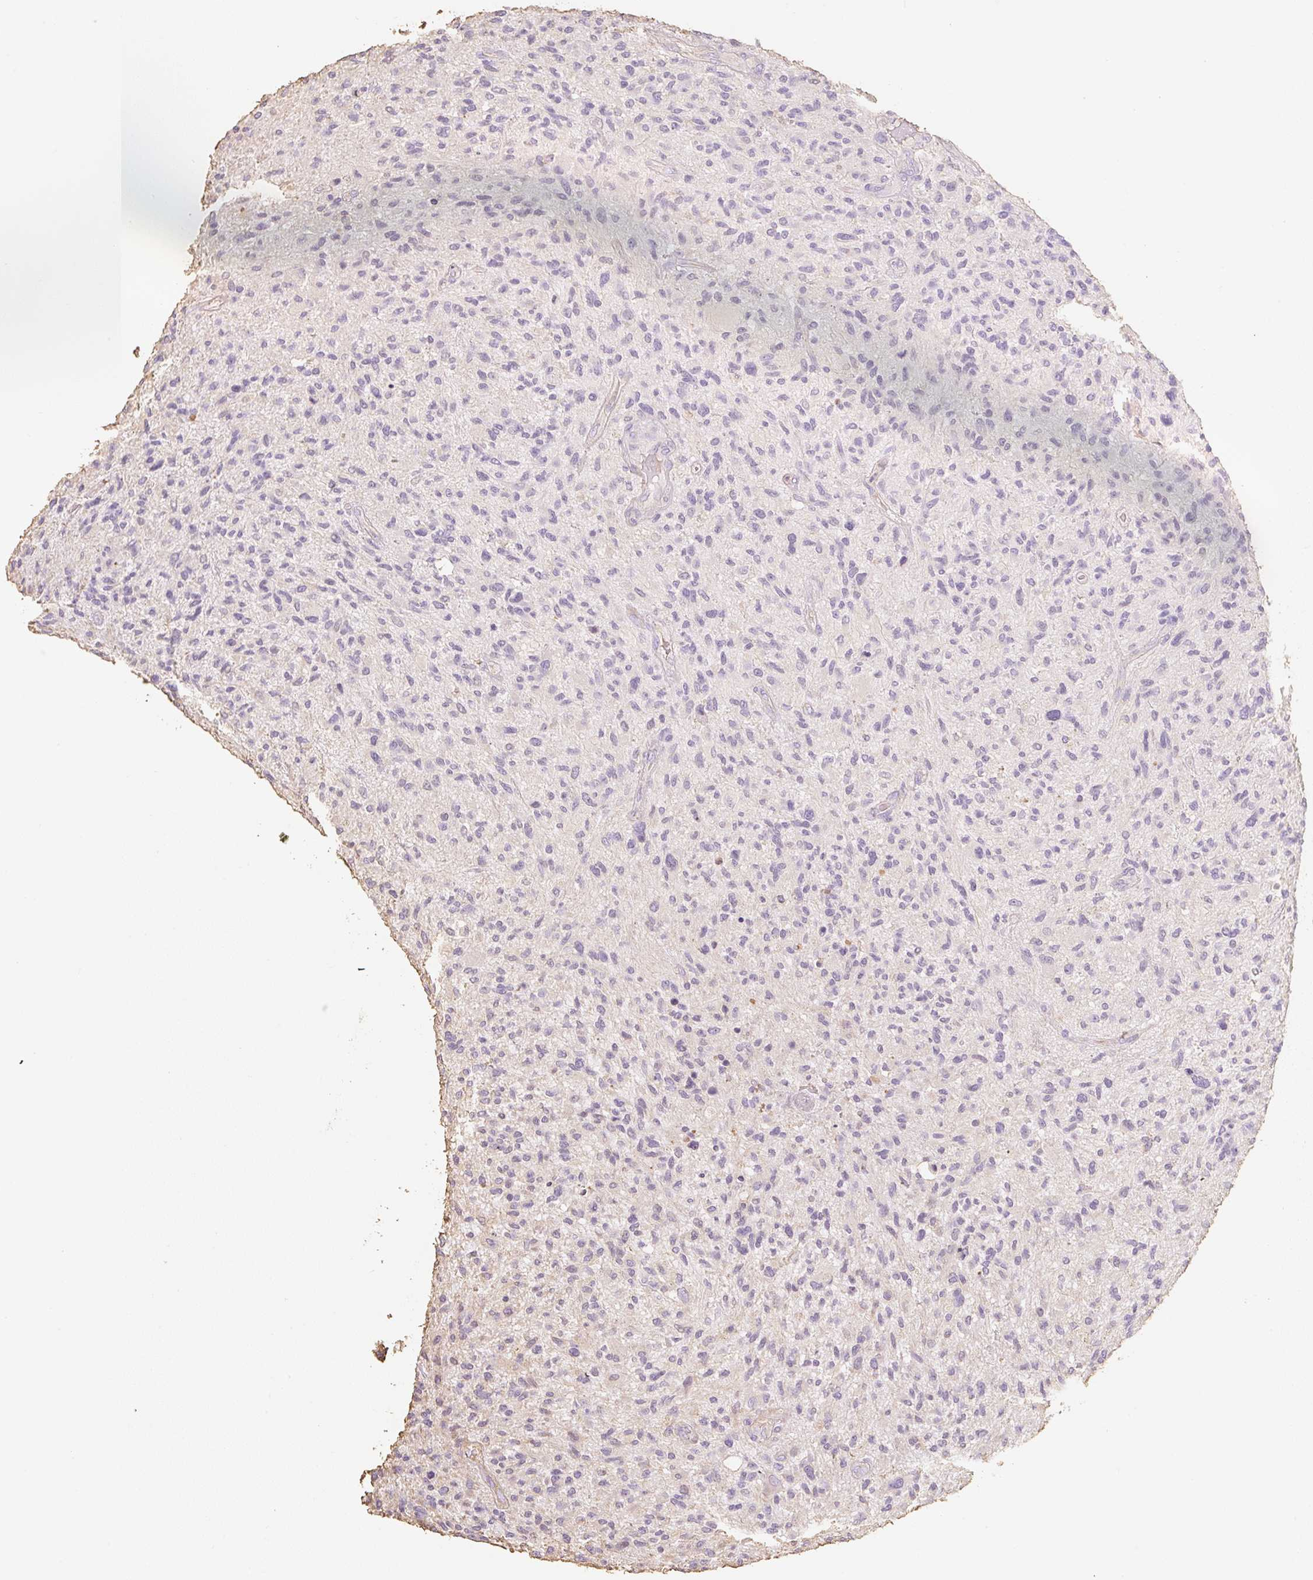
{"staining": {"intensity": "negative", "quantity": "none", "location": "none"}, "tissue": "glioma", "cell_type": "Tumor cells", "image_type": "cancer", "snomed": [{"axis": "morphology", "description": "Glioma, malignant, High grade"}, {"axis": "topography", "description": "Brain"}], "caption": "Immunohistochemistry (IHC) micrograph of neoplastic tissue: human high-grade glioma (malignant) stained with DAB displays no significant protein expression in tumor cells.", "gene": "MBOAT7", "patient": {"sex": "male", "age": 47}}